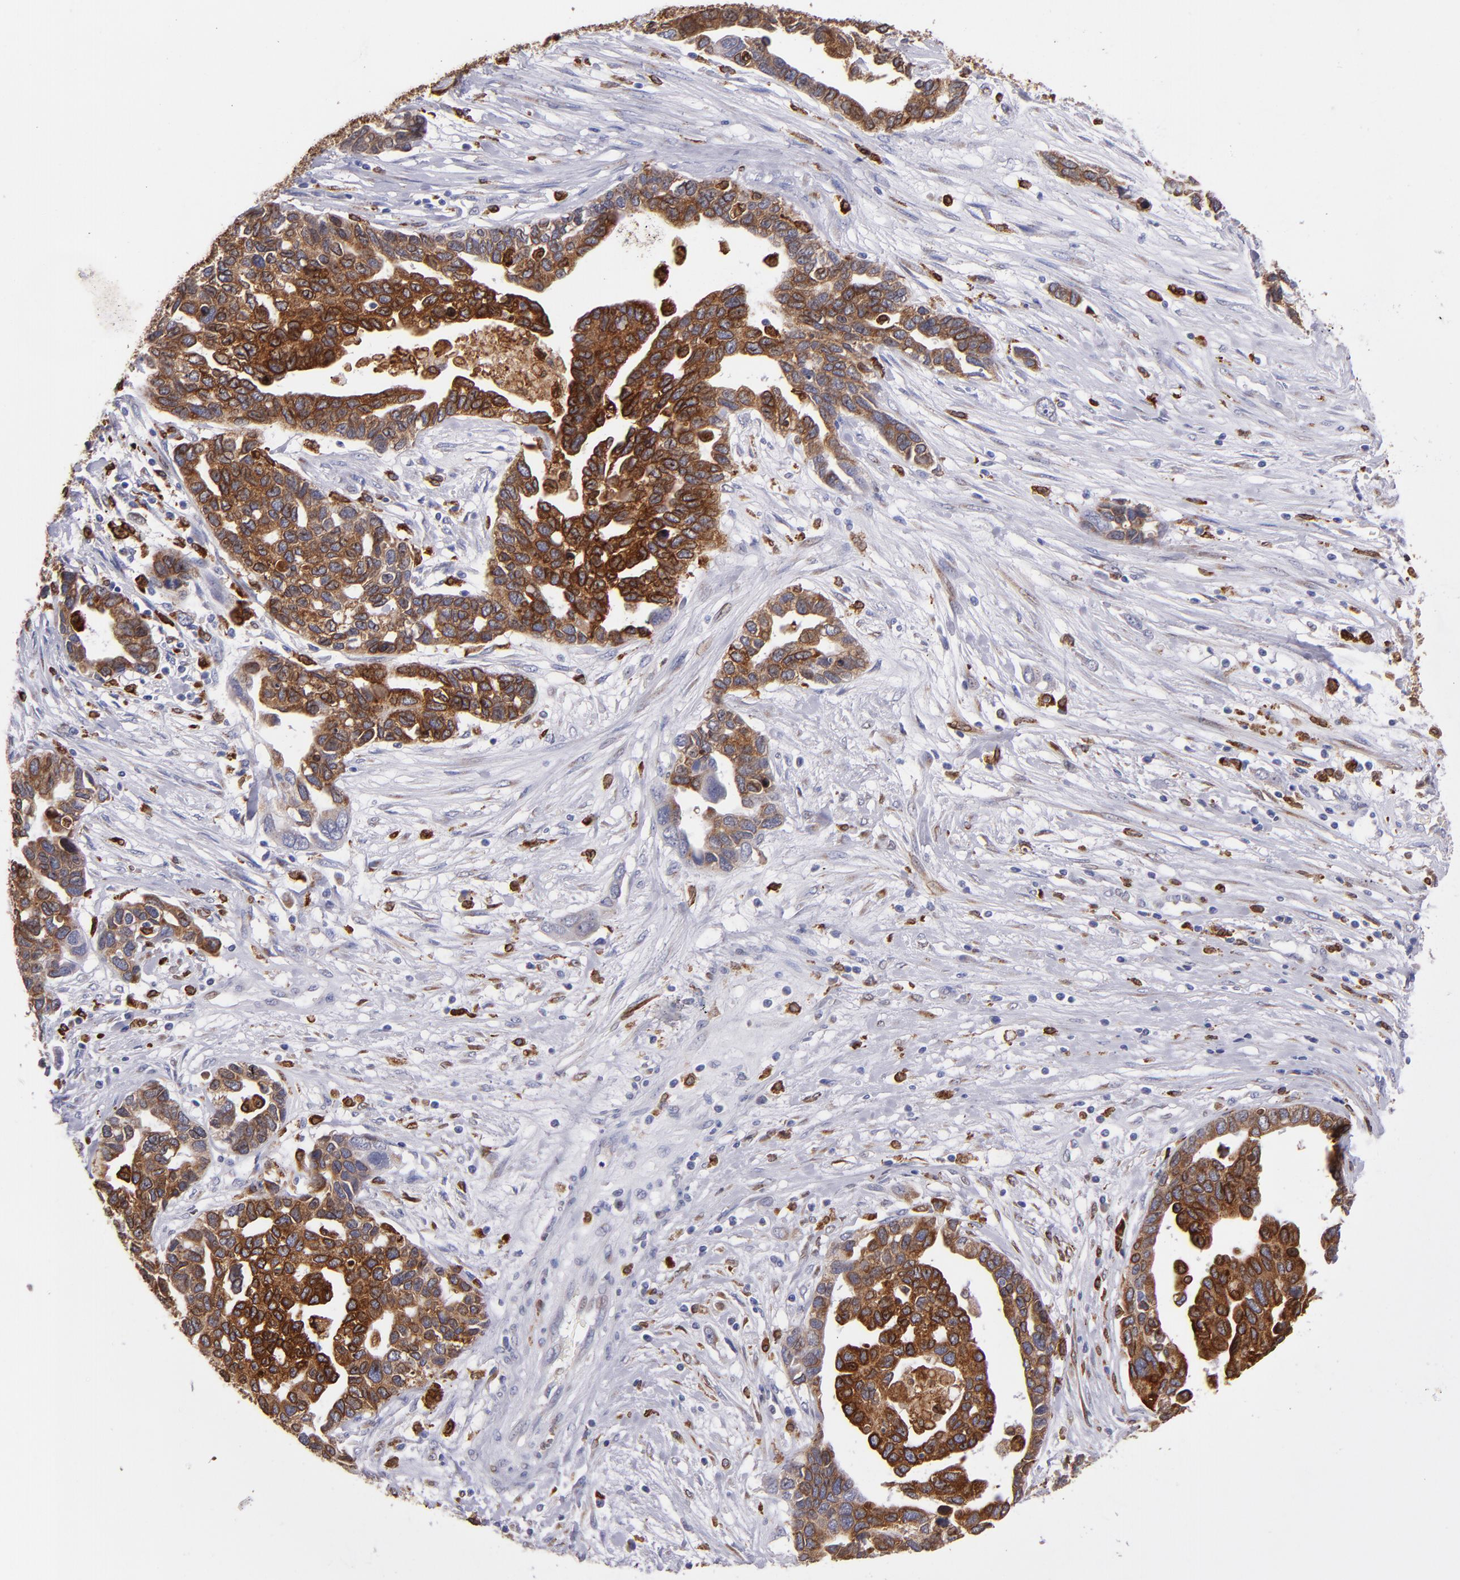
{"staining": {"intensity": "strong", "quantity": ">75%", "location": "cytoplasmic/membranous"}, "tissue": "ovarian cancer", "cell_type": "Tumor cells", "image_type": "cancer", "snomed": [{"axis": "morphology", "description": "Cystadenocarcinoma, serous, NOS"}, {"axis": "topography", "description": "Ovary"}], "caption": "Human ovarian cancer (serous cystadenocarcinoma) stained with a protein marker demonstrates strong staining in tumor cells.", "gene": "PTGS1", "patient": {"sex": "female", "age": 54}}